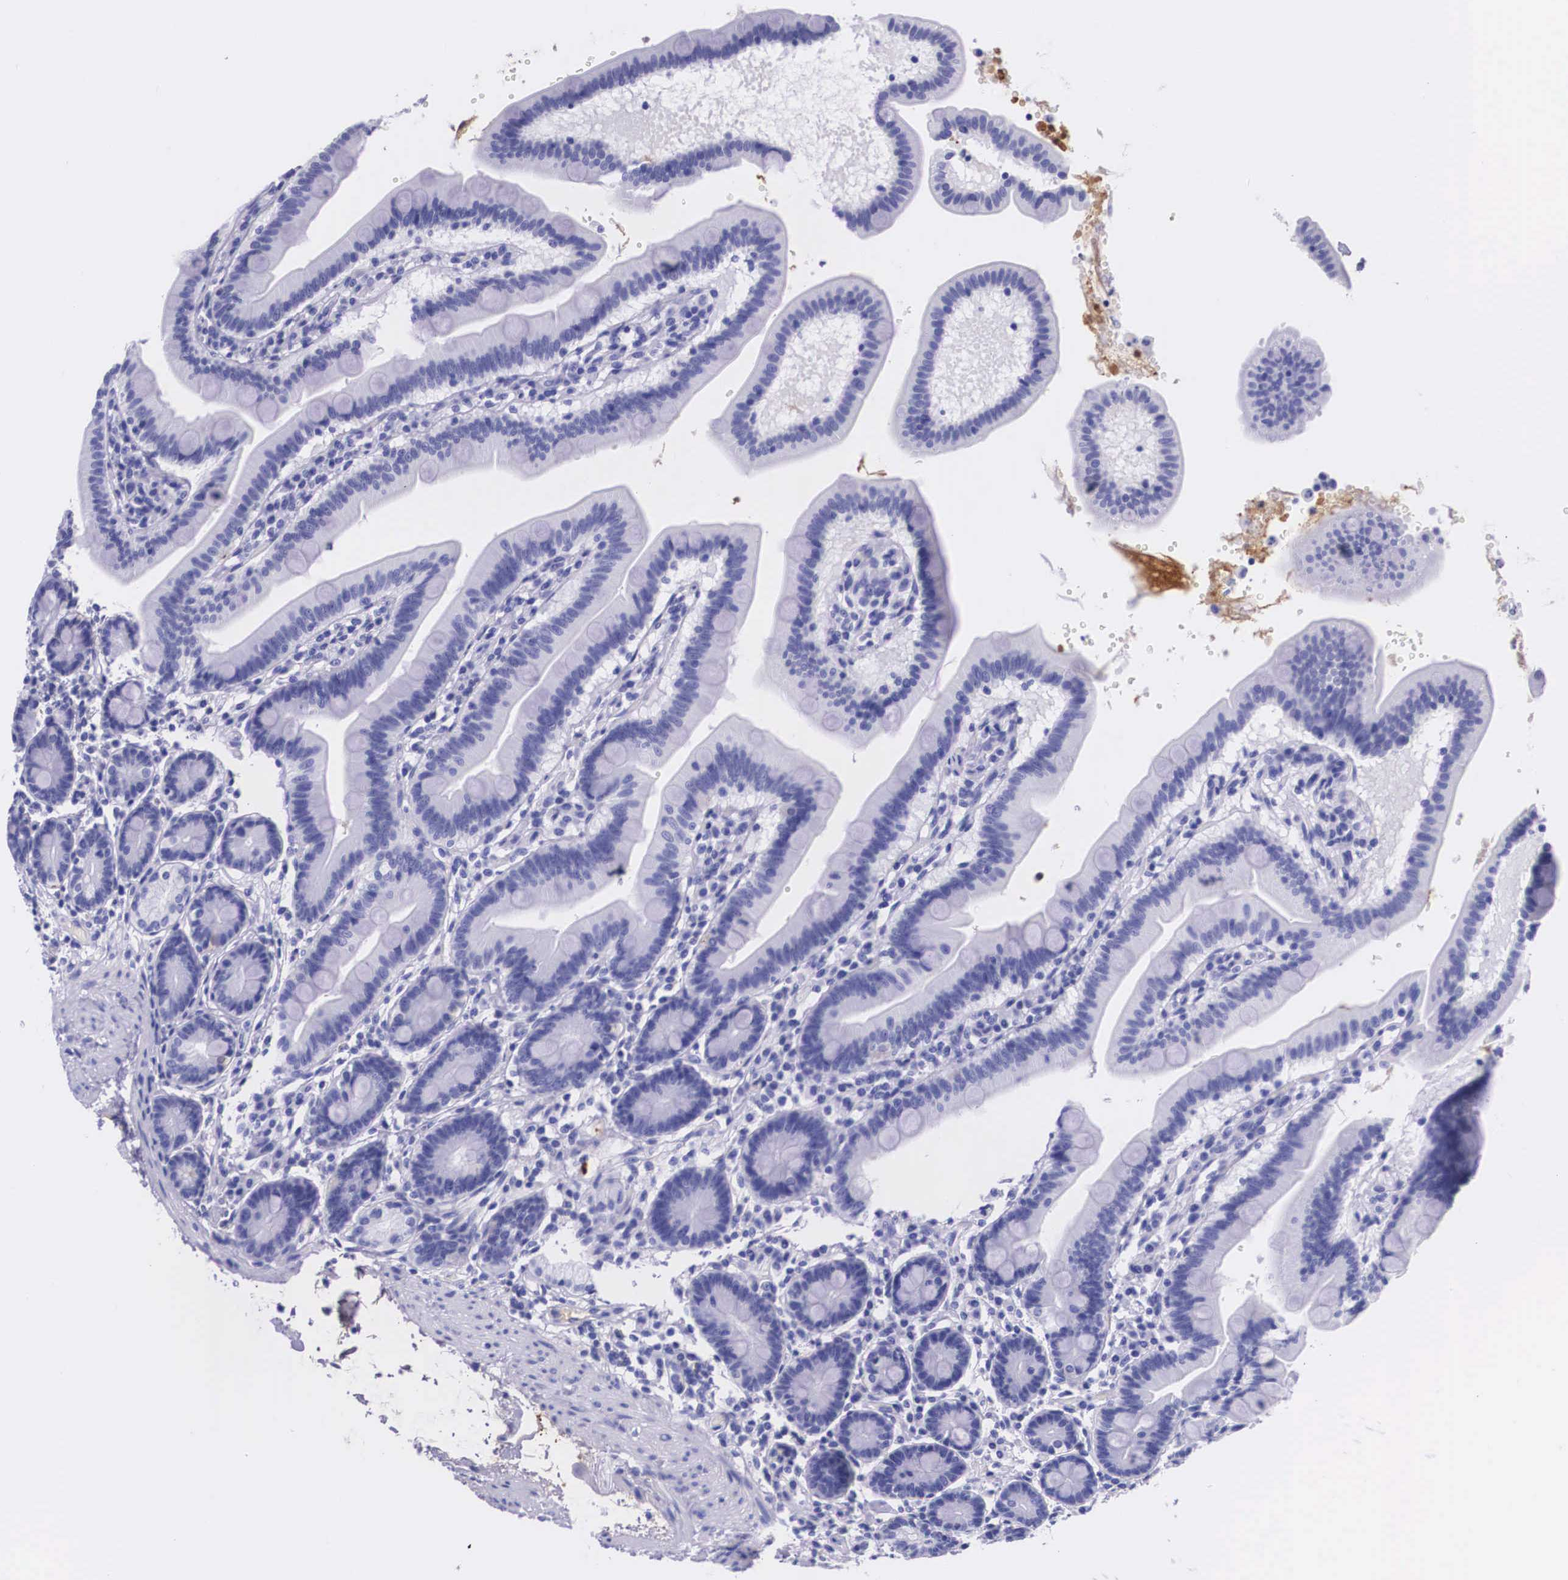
{"staining": {"intensity": "negative", "quantity": "none", "location": "none"}, "tissue": "duodenum", "cell_type": "Glandular cells", "image_type": "normal", "snomed": [{"axis": "morphology", "description": "Normal tissue, NOS"}, {"axis": "topography", "description": "Duodenum"}], "caption": "Duodenum stained for a protein using immunohistochemistry (IHC) shows no staining glandular cells.", "gene": "PLG", "patient": {"sex": "female", "age": 77}}